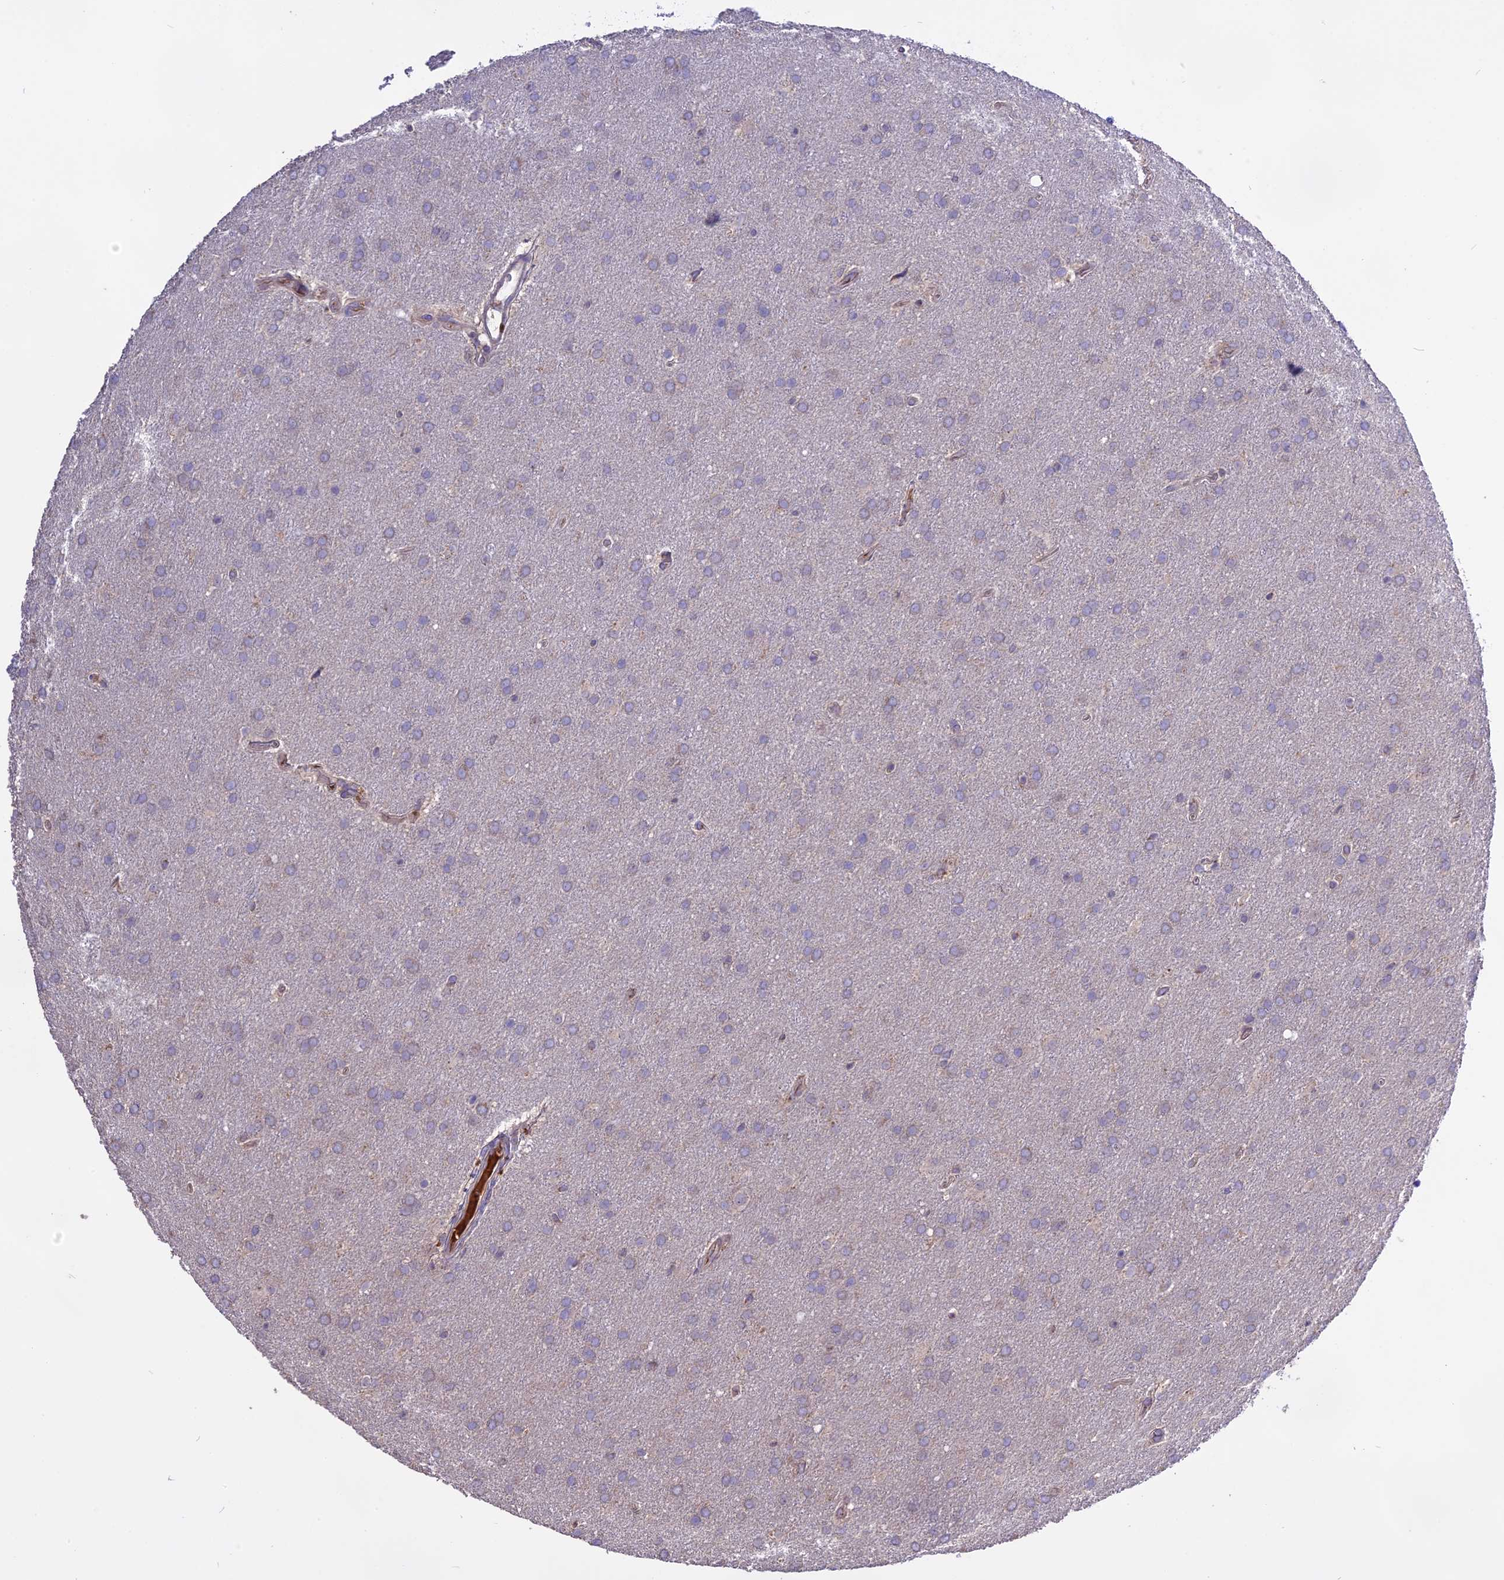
{"staining": {"intensity": "weak", "quantity": "<25%", "location": "cytoplasmic/membranous"}, "tissue": "glioma", "cell_type": "Tumor cells", "image_type": "cancer", "snomed": [{"axis": "morphology", "description": "Glioma, malignant, Low grade"}, {"axis": "topography", "description": "Brain"}], "caption": "Protein analysis of malignant low-grade glioma demonstrates no significant positivity in tumor cells. The staining was performed using DAB to visualize the protein expression in brown, while the nuclei were stained in blue with hematoxylin (Magnification: 20x).", "gene": "NUDT8", "patient": {"sex": "female", "age": 32}}